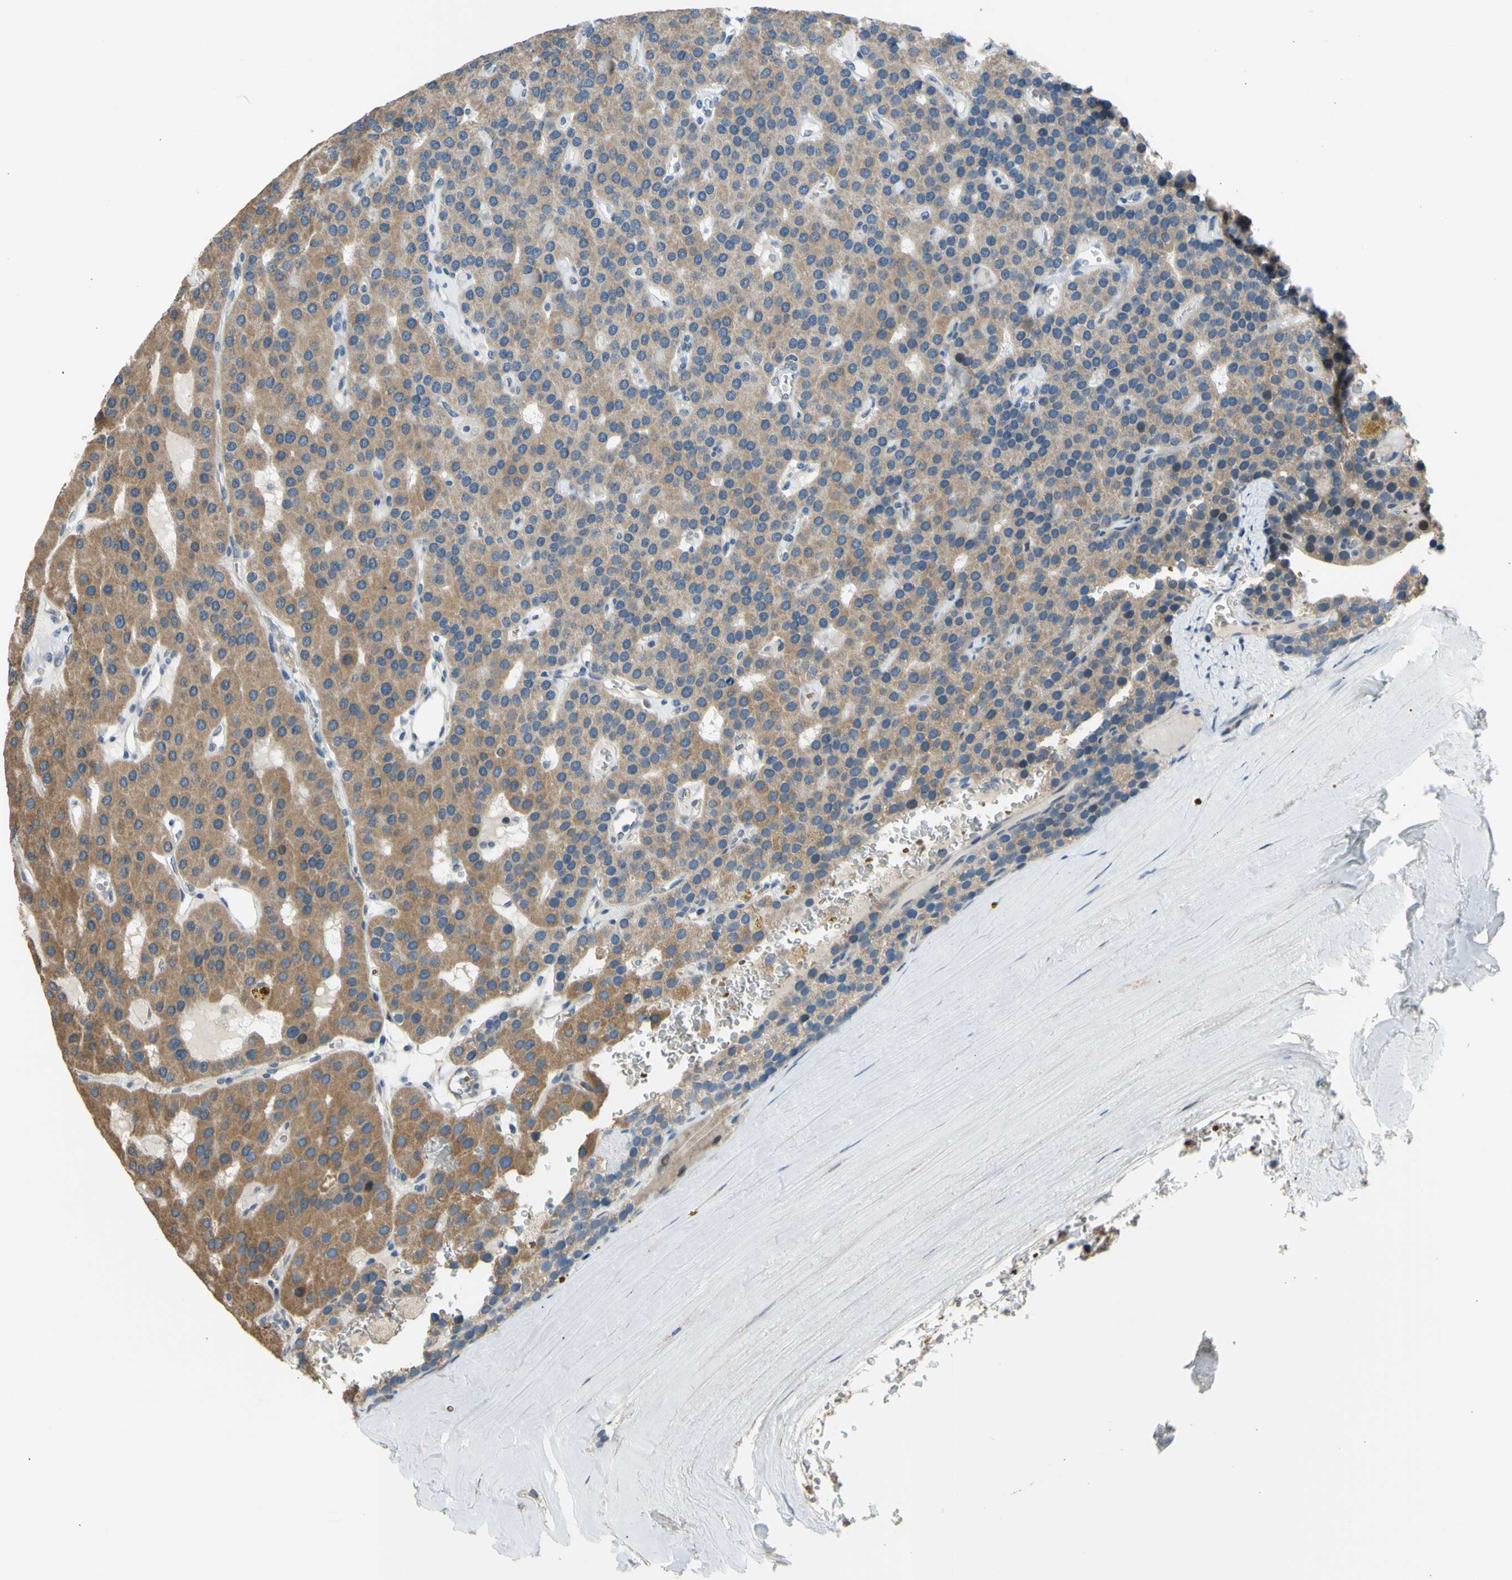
{"staining": {"intensity": "moderate", "quantity": "25%-75%", "location": "cytoplasmic/membranous,nuclear"}, "tissue": "parathyroid gland", "cell_type": "Glandular cells", "image_type": "normal", "snomed": [{"axis": "morphology", "description": "Normal tissue, NOS"}, {"axis": "morphology", "description": "Adenoma, NOS"}, {"axis": "topography", "description": "Parathyroid gland"}], "caption": "A brown stain labels moderate cytoplasmic/membranous,nuclear expression of a protein in glandular cells of normal parathyroid gland. (DAB (3,3'-diaminobenzidine) IHC with brightfield microscopy, high magnification).", "gene": "ZNF184", "patient": {"sex": "female", "age": 86}}